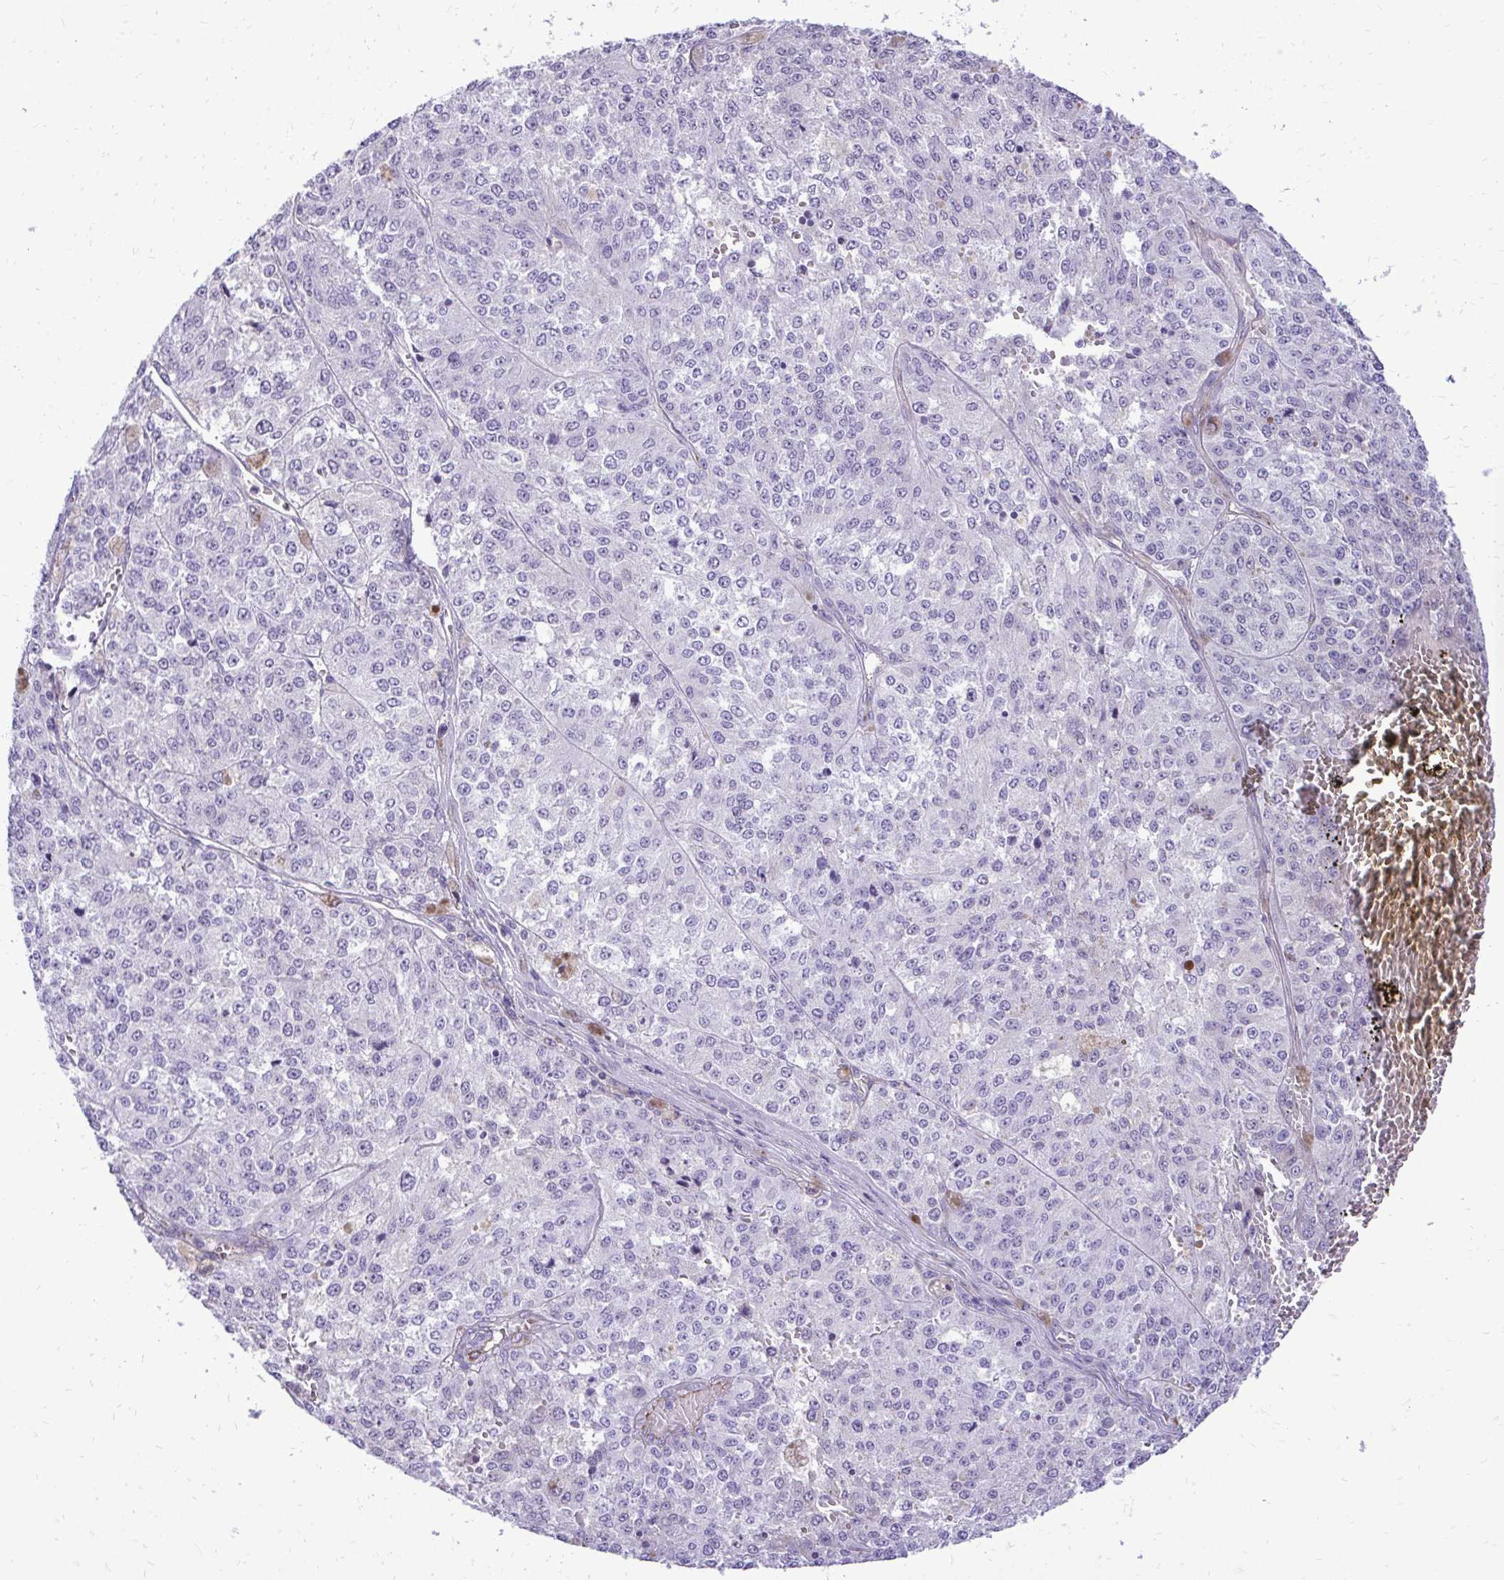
{"staining": {"intensity": "negative", "quantity": "none", "location": "none"}, "tissue": "melanoma", "cell_type": "Tumor cells", "image_type": "cancer", "snomed": [{"axis": "morphology", "description": "Malignant melanoma, Metastatic site"}, {"axis": "topography", "description": "Lymph node"}], "caption": "Melanoma was stained to show a protein in brown. There is no significant staining in tumor cells. (IHC, brightfield microscopy, high magnification).", "gene": "PELI3", "patient": {"sex": "female", "age": 64}}